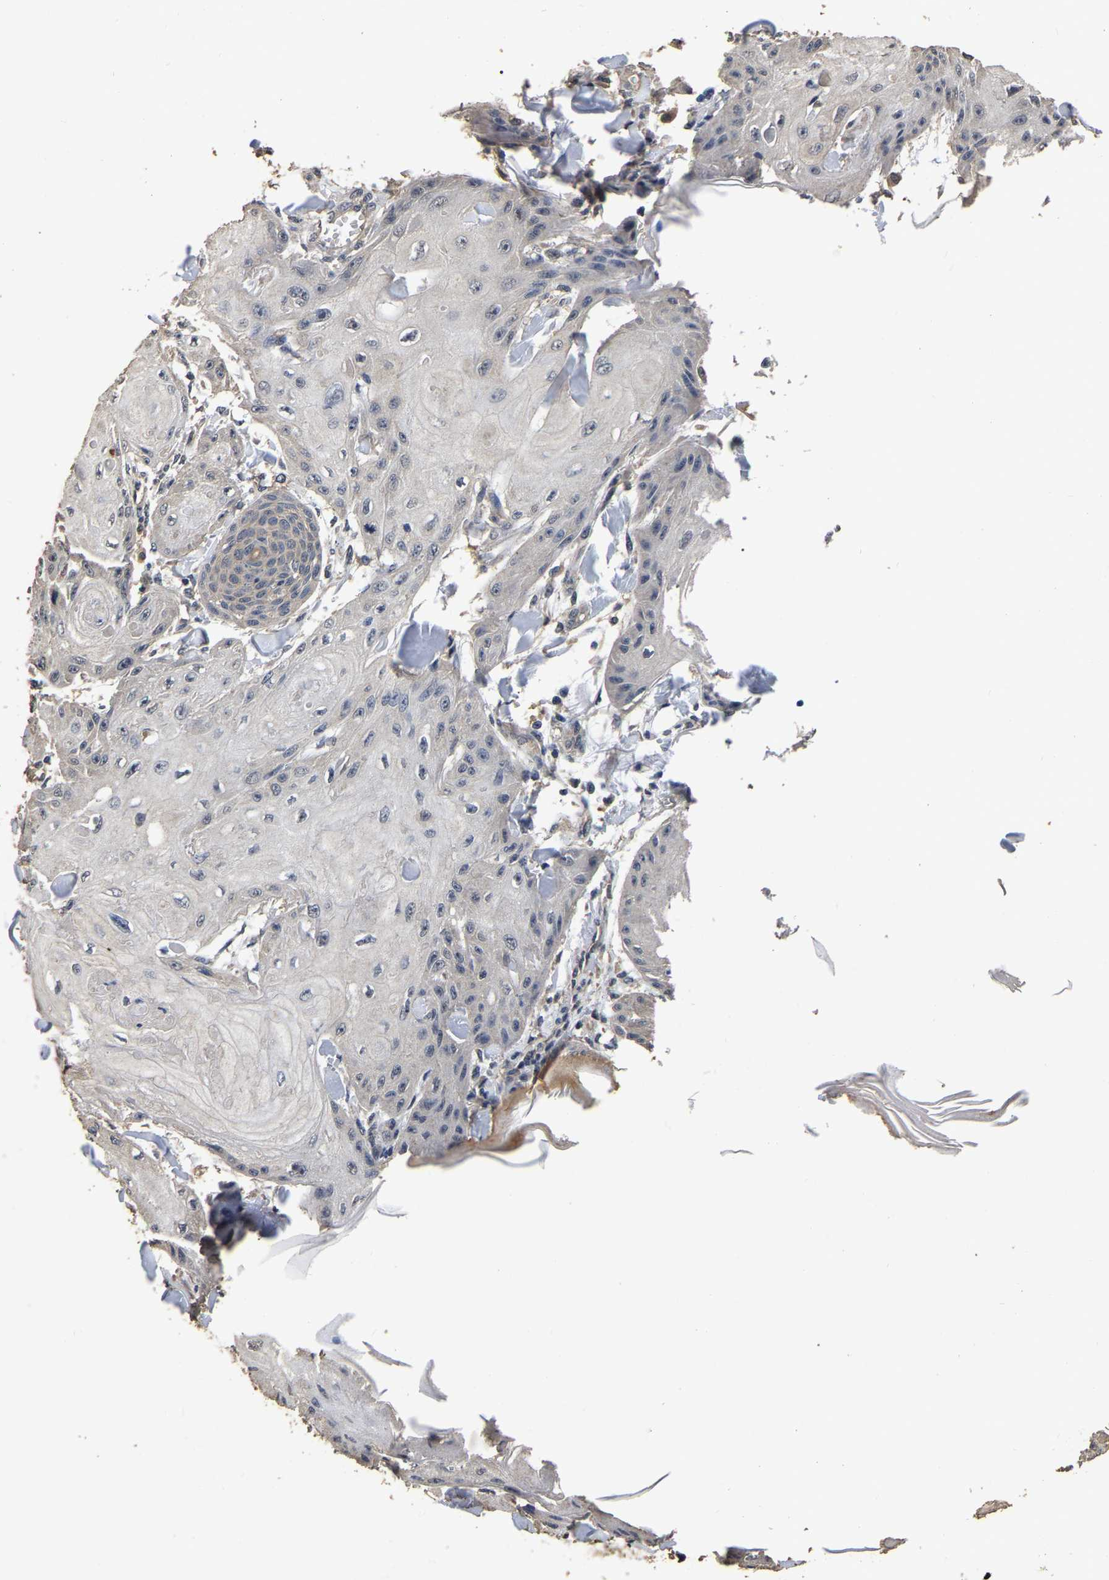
{"staining": {"intensity": "weak", "quantity": "<25%", "location": "cytoplasmic/membranous"}, "tissue": "skin cancer", "cell_type": "Tumor cells", "image_type": "cancer", "snomed": [{"axis": "morphology", "description": "Squamous cell carcinoma, NOS"}, {"axis": "topography", "description": "Skin"}], "caption": "Tumor cells are negative for protein expression in human skin cancer (squamous cell carcinoma).", "gene": "STK32C", "patient": {"sex": "male", "age": 74}}